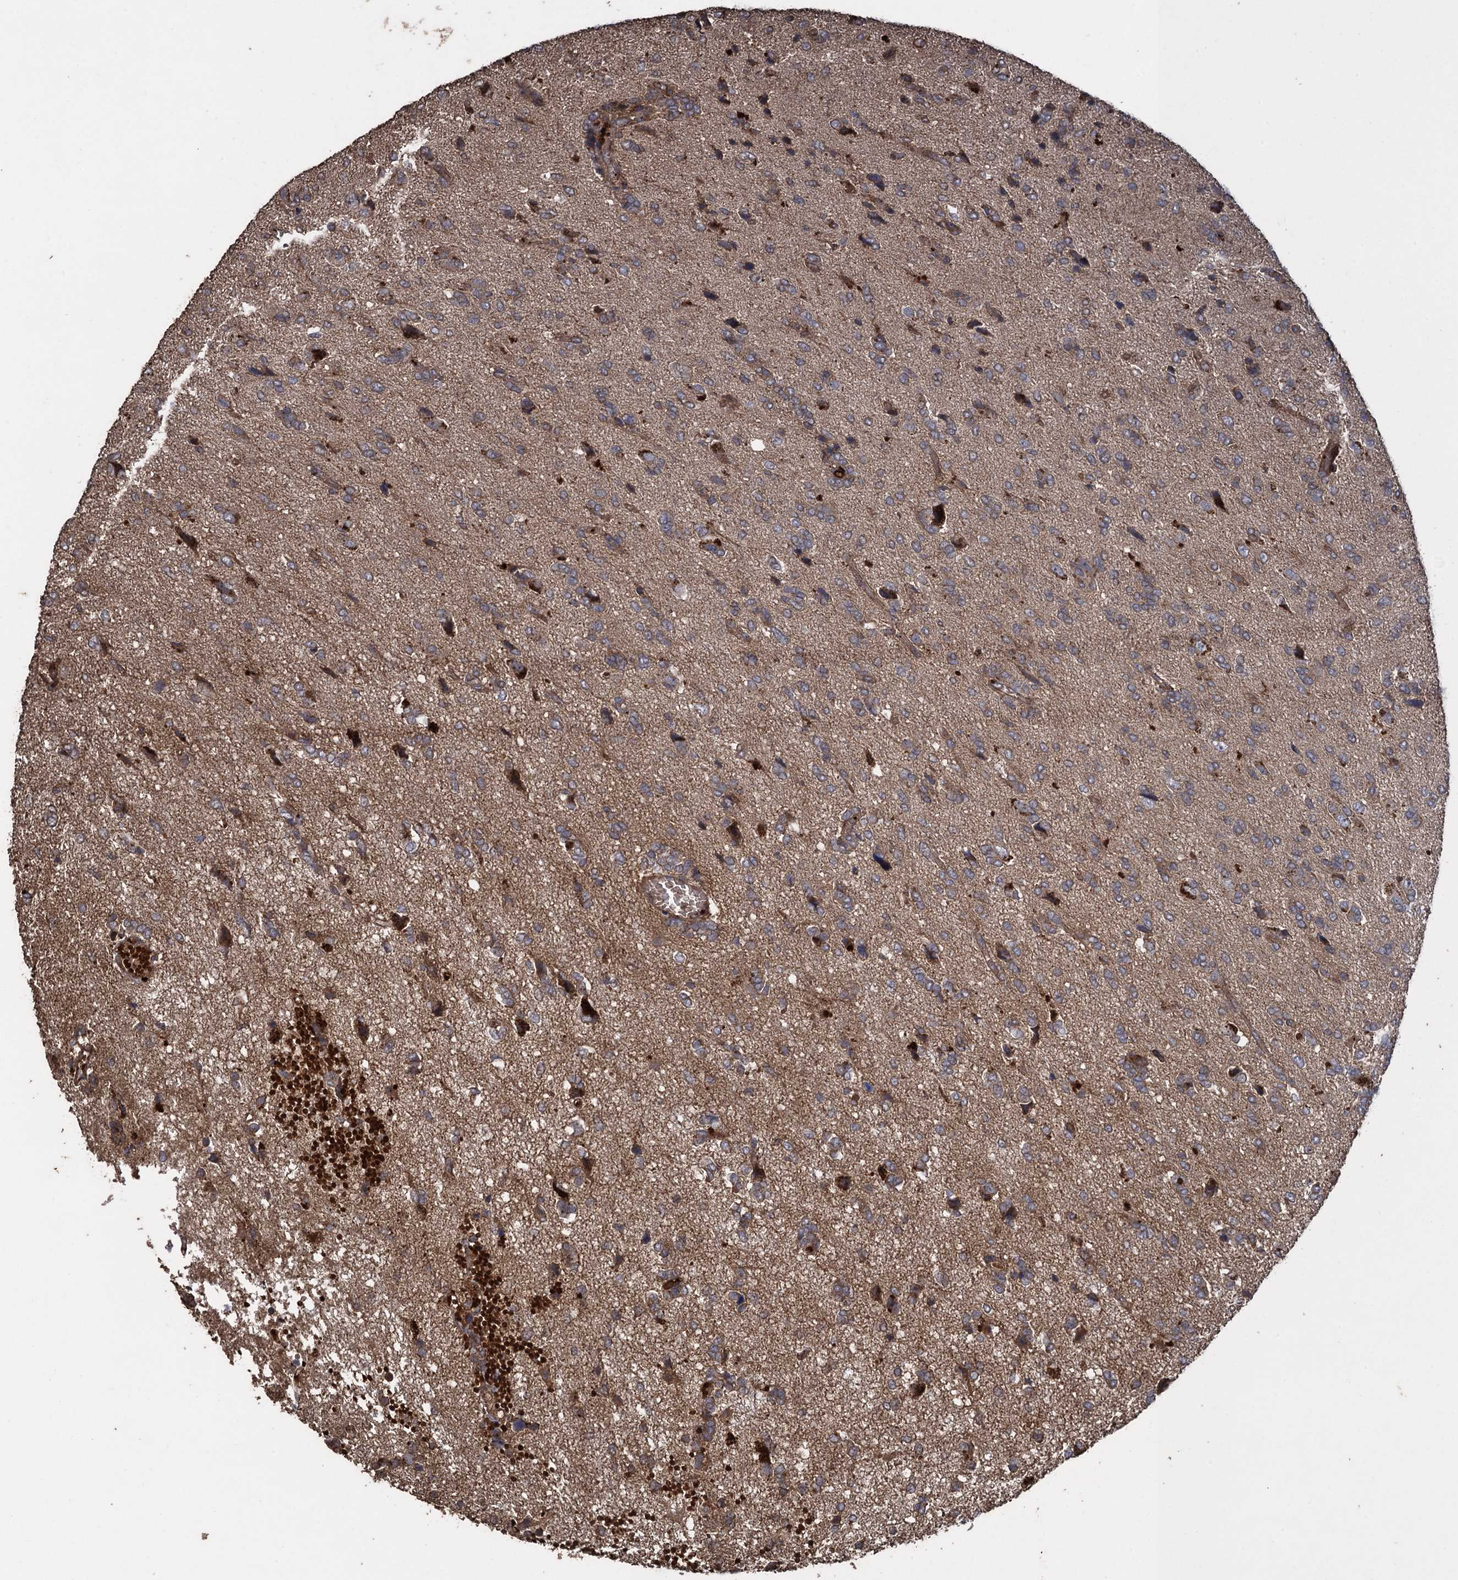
{"staining": {"intensity": "weak", "quantity": "<25%", "location": "cytoplasmic/membranous"}, "tissue": "glioma", "cell_type": "Tumor cells", "image_type": "cancer", "snomed": [{"axis": "morphology", "description": "Glioma, malignant, High grade"}, {"axis": "topography", "description": "Brain"}], "caption": "High magnification brightfield microscopy of malignant glioma (high-grade) stained with DAB (brown) and counterstained with hematoxylin (blue): tumor cells show no significant expression.", "gene": "TXNDC11", "patient": {"sex": "female", "age": 59}}